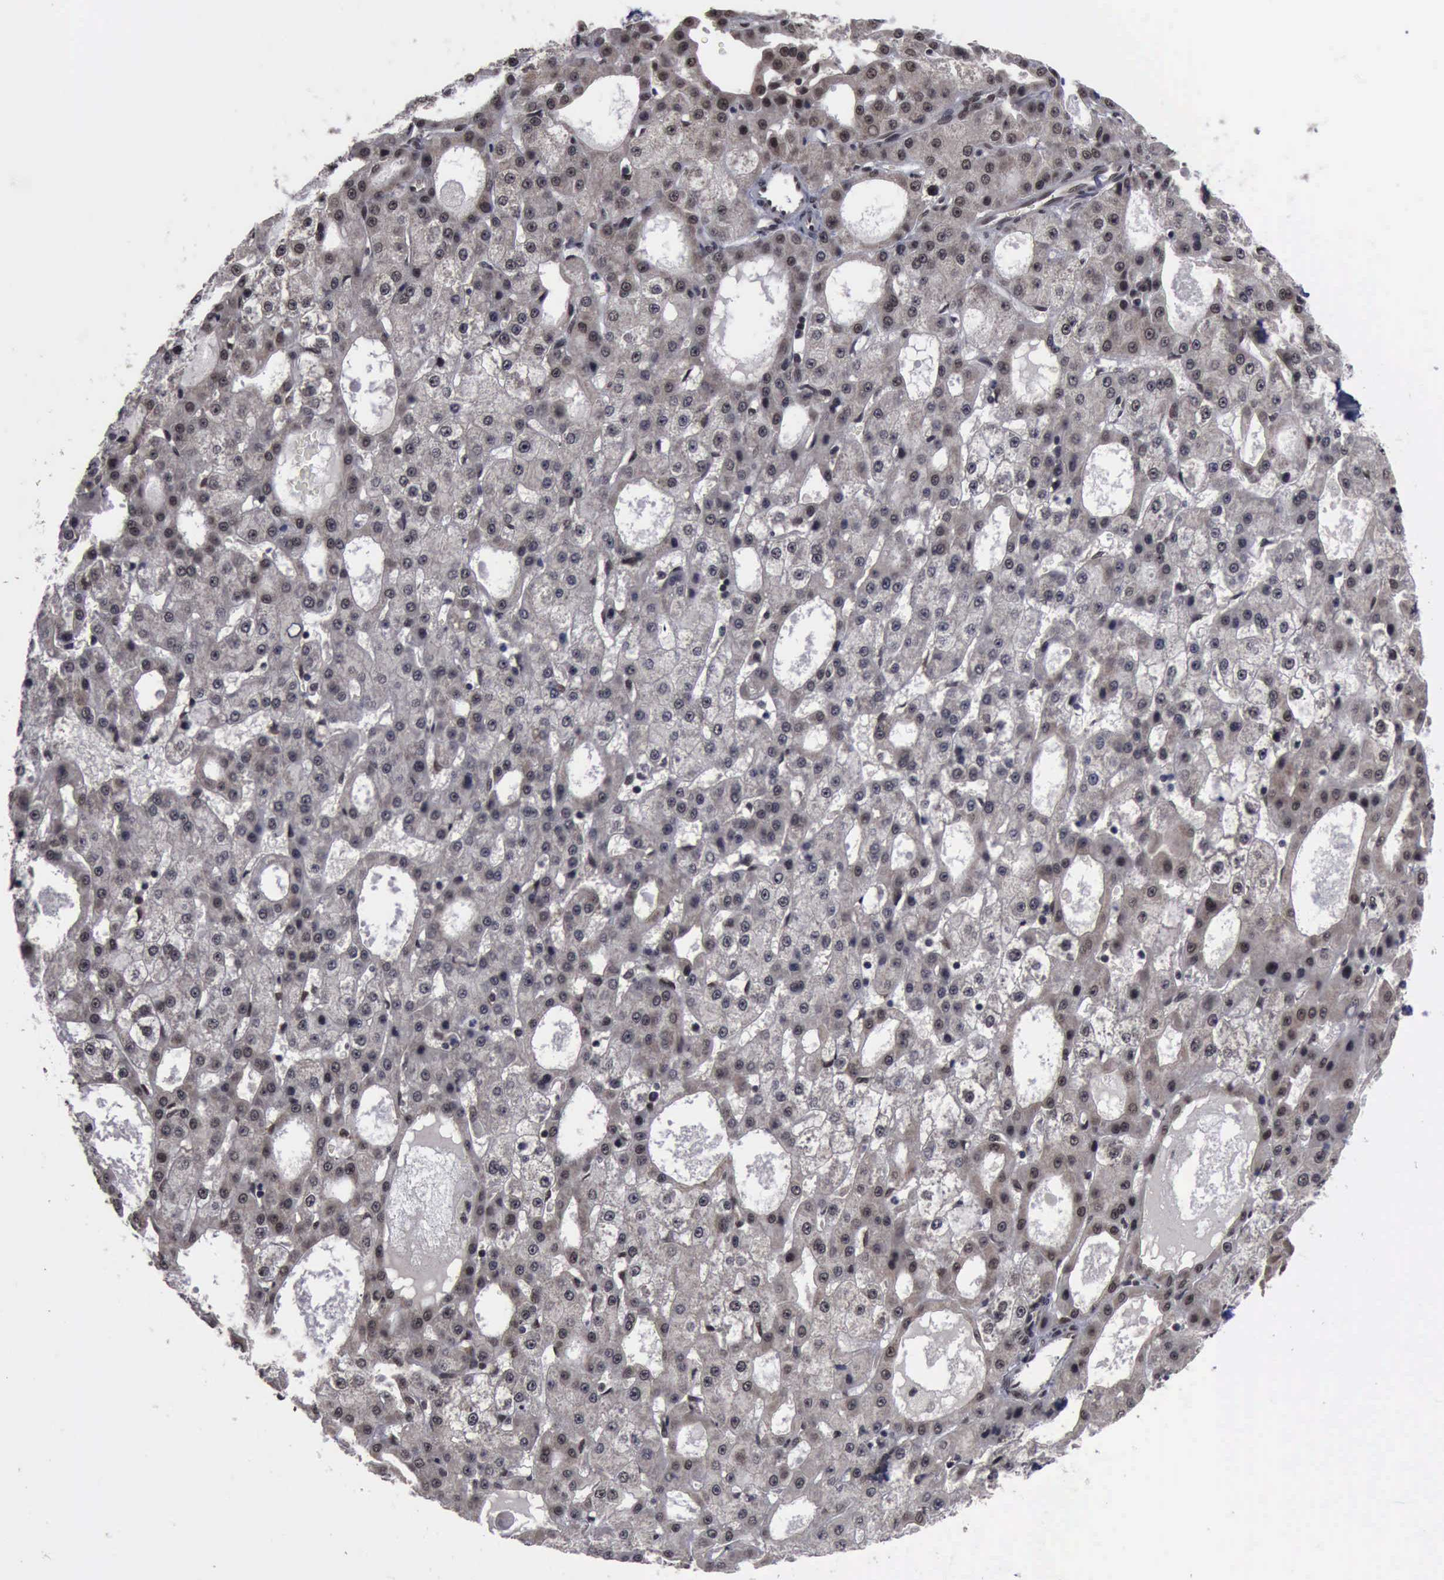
{"staining": {"intensity": "weak", "quantity": "25%-75%", "location": "cytoplasmic/membranous,nuclear"}, "tissue": "liver cancer", "cell_type": "Tumor cells", "image_type": "cancer", "snomed": [{"axis": "morphology", "description": "Carcinoma, Hepatocellular, NOS"}, {"axis": "topography", "description": "Liver"}], "caption": "Brown immunohistochemical staining in liver cancer (hepatocellular carcinoma) shows weak cytoplasmic/membranous and nuclear positivity in approximately 25%-75% of tumor cells.", "gene": "RTCB", "patient": {"sex": "male", "age": 47}}